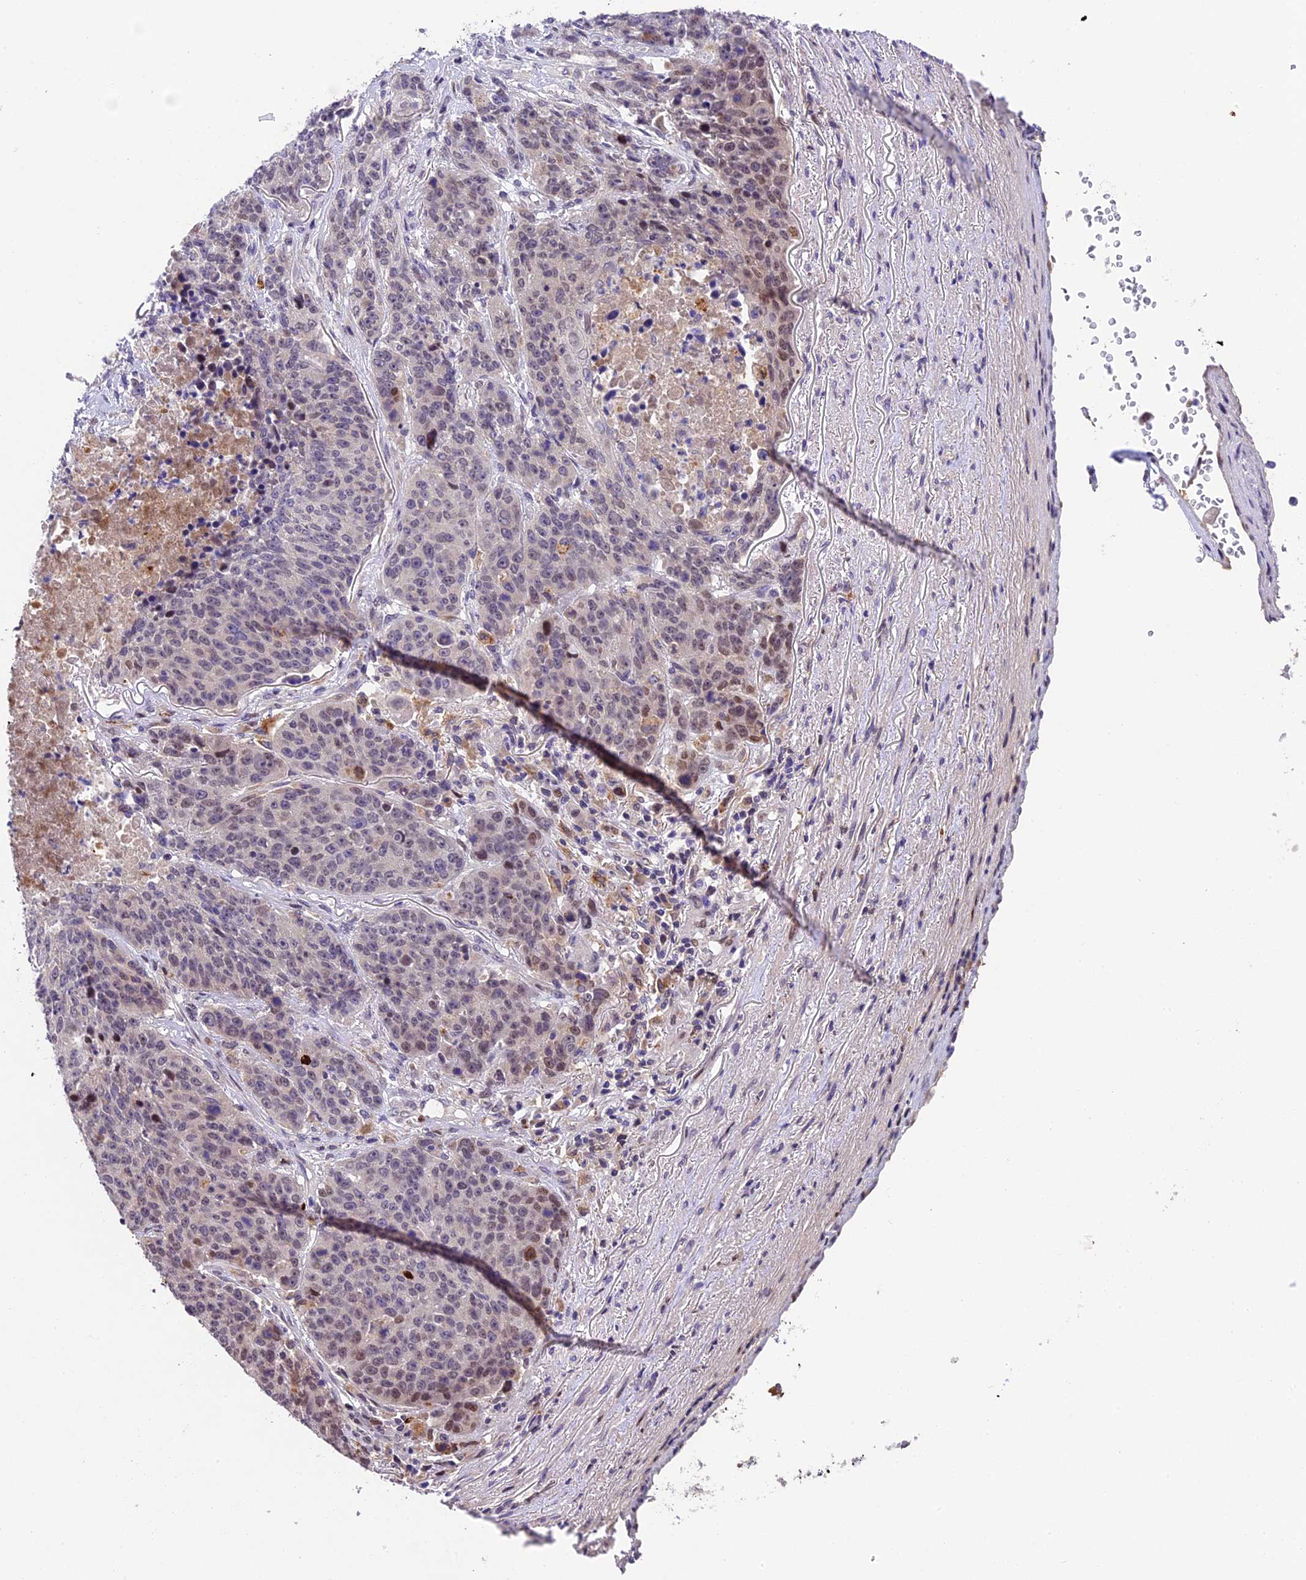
{"staining": {"intensity": "weak", "quantity": "<25%", "location": "nuclear"}, "tissue": "lung cancer", "cell_type": "Tumor cells", "image_type": "cancer", "snomed": [{"axis": "morphology", "description": "Normal tissue, NOS"}, {"axis": "morphology", "description": "Squamous cell carcinoma, NOS"}, {"axis": "topography", "description": "Lymph node"}, {"axis": "topography", "description": "Lung"}], "caption": "A histopathology image of lung cancer stained for a protein shows no brown staining in tumor cells.", "gene": "CCSER1", "patient": {"sex": "male", "age": 66}}